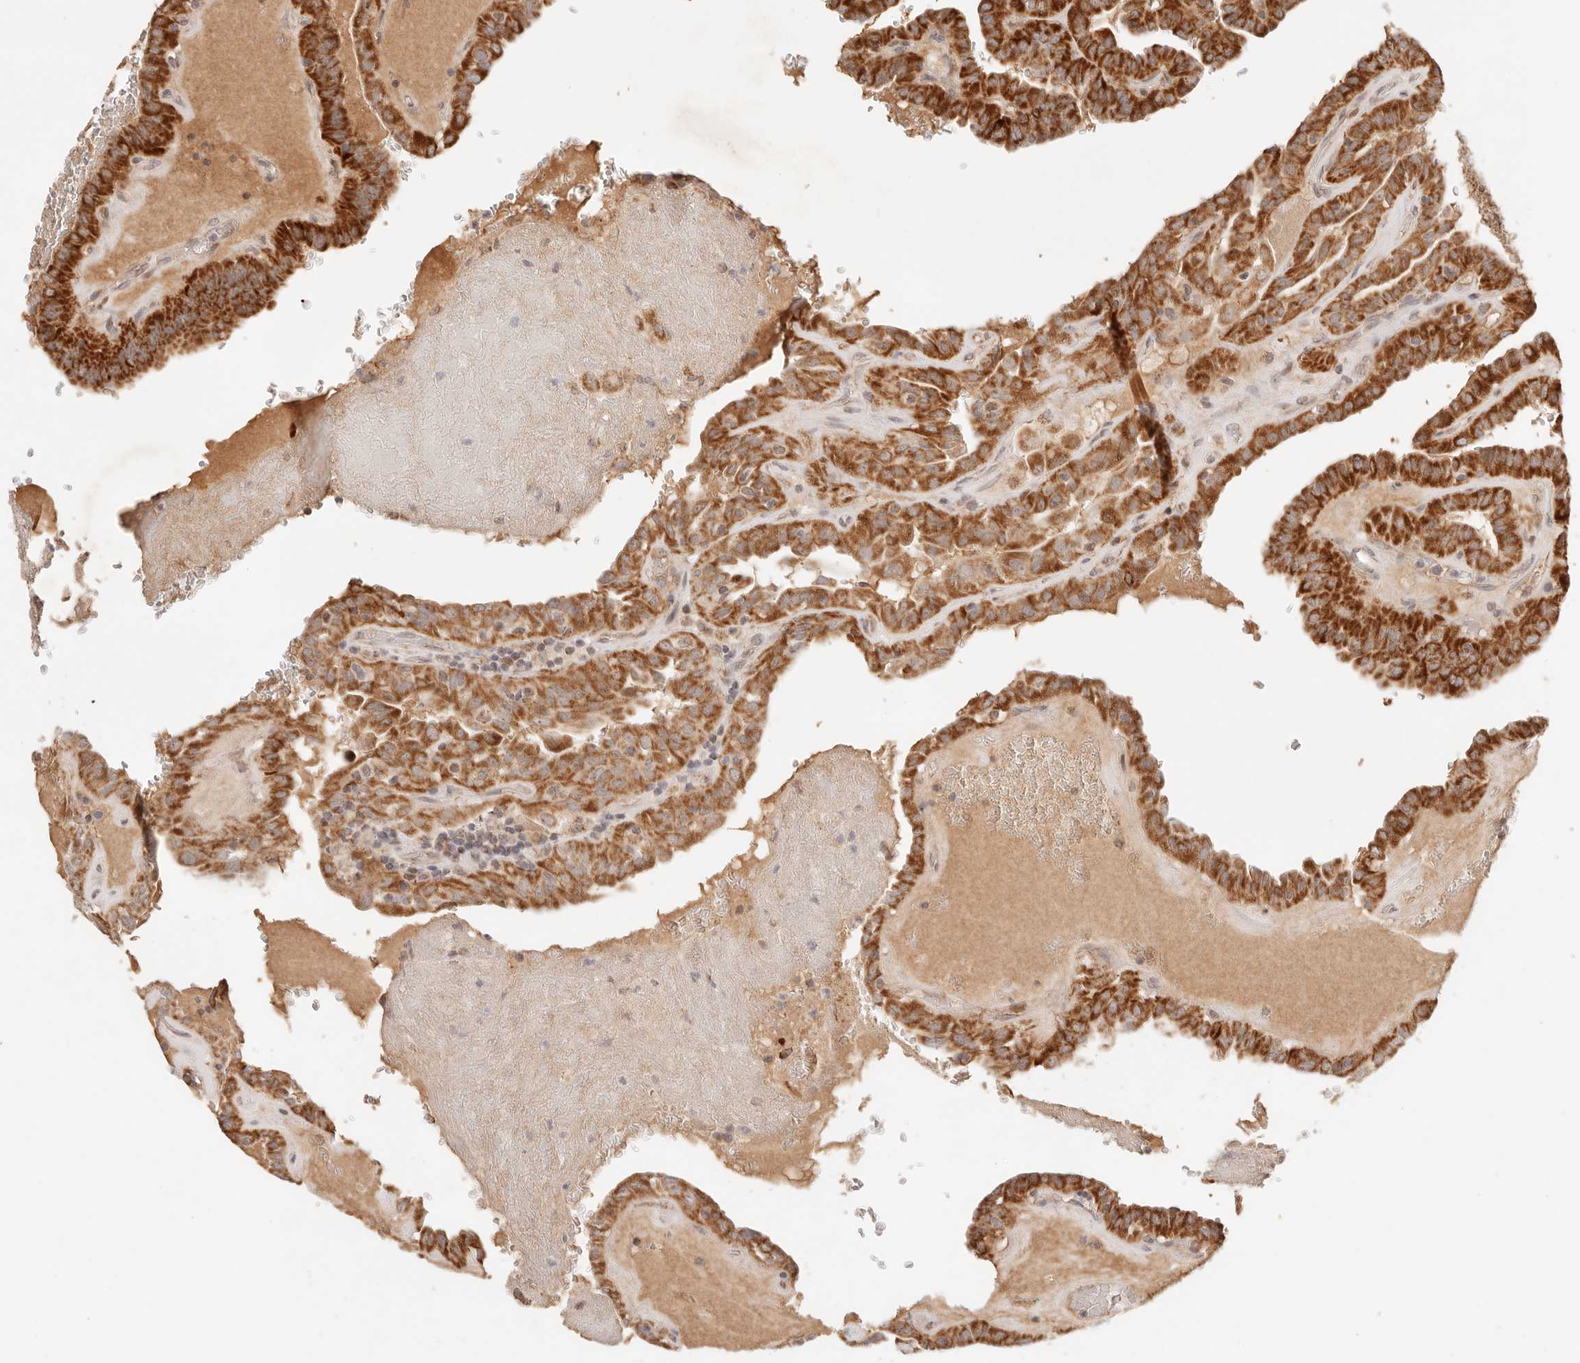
{"staining": {"intensity": "strong", "quantity": ">75%", "location": "cytoplasmic/membranous"}, "tissue": "thyroid cancer", "cell_type": "Tumor cells", "image_type": "cancer", "snomed": [{"axis": "morphology", "description": "Papillary adenocarcinoma, NOS"}, {"axis": "topography", "description": "Thyroid gland"}], "caption": "Thyroid cancer (papillary adenocarcinoma) stained with immunohistochemistry displays strong cytoplasmic/membranous expression in about >75% of tumor cells. (brown staining indicates protein expression, while blue staining denotes nuclei).", "gene": "COA6", "patient": {"sex": "male", "age": 77}}